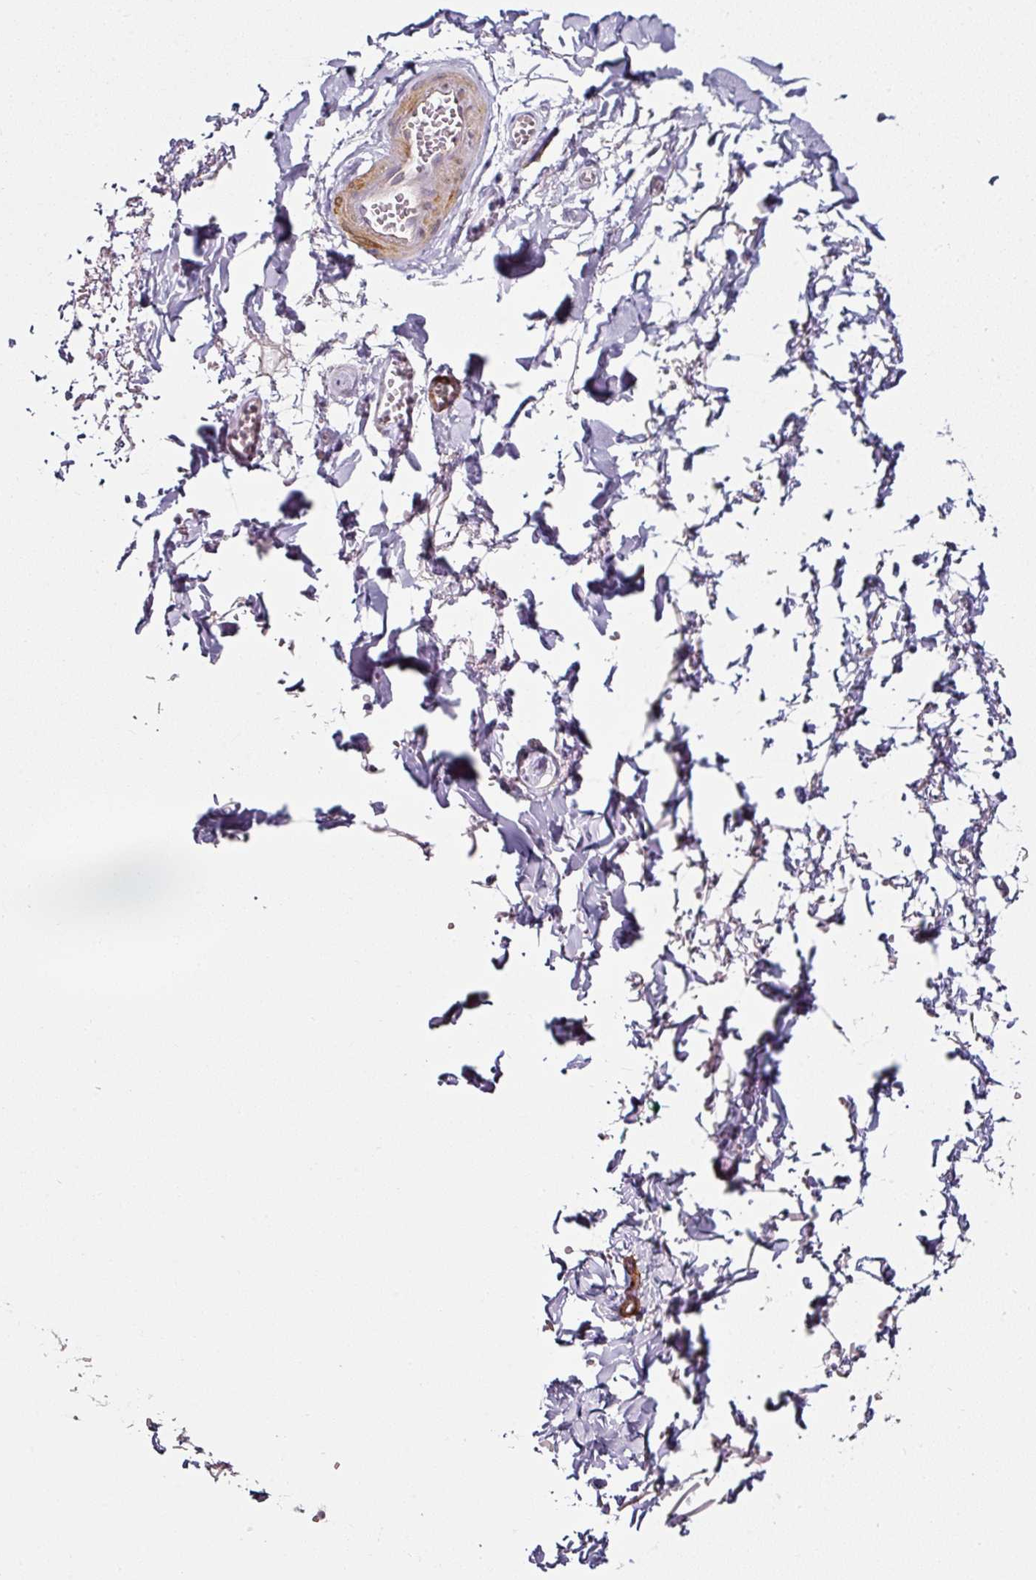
{"staining": {"intensity": "negative", "quantity": "none", "location": "none"}, "tissue": "adipose tissue", "cell_type": "Adipocytes", "image_type": "normal", "snomed": [{"axis": "morphology", "description": "Normal tissue, NOS"}, {"axis": "topography", "description": "Vulva"}, {"axis": "topography", "description": "Vagina"}, {"axis": "topography", "description": "Peripheral nerve tissue"}], "caption": "High power microscopy micrograph of an IHC photomicrograph of normal adipose tissue, revealing no significant expression in adipocytes.", "gene": "CAP2", "patient": {"sex": "female", "age": 66}}